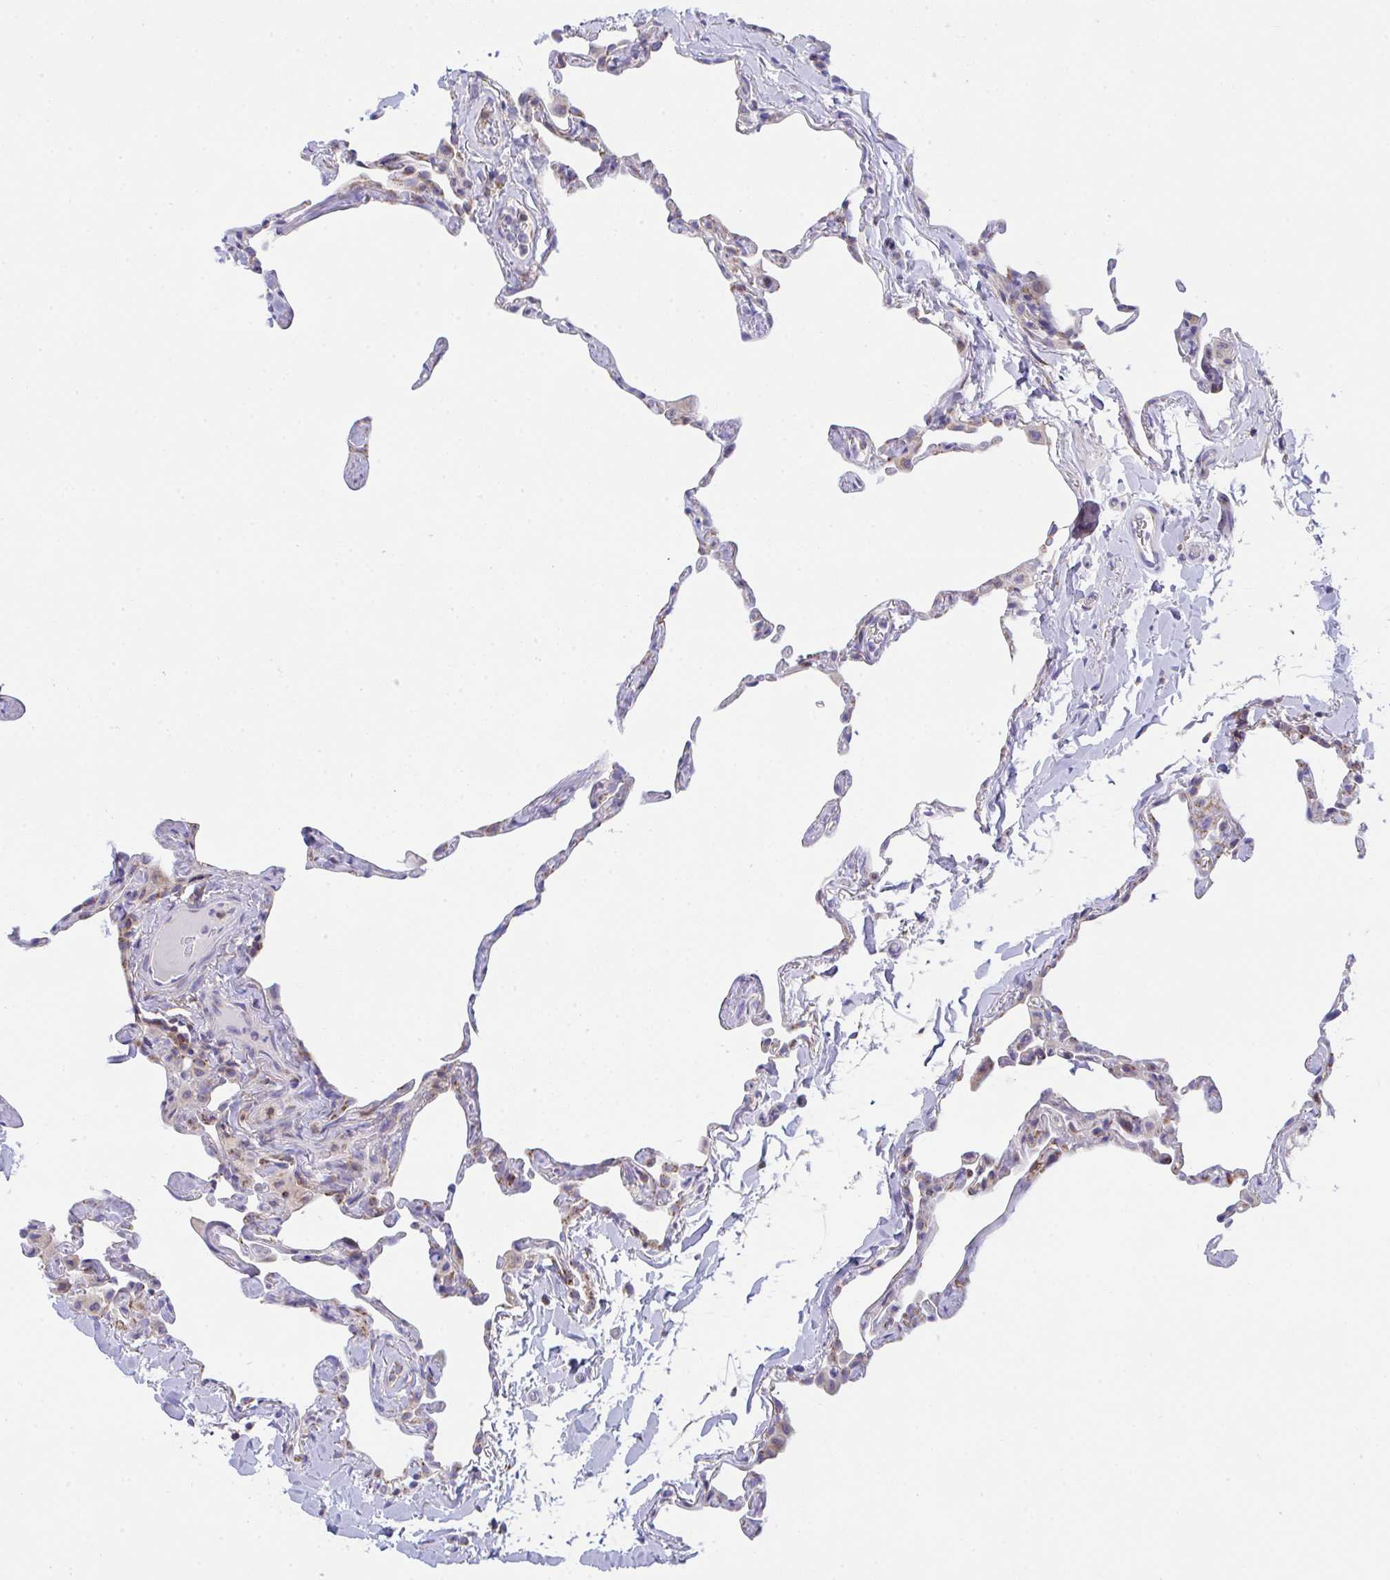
{"staining": {"intensity": "negative", "quantity": "none", "location": "none"}, "tissue": "lung", "cell_type": "Alveolar cells", "image_type": "normal", "snomed": [{"axis": "morphology", "description": "Normal tissue, NOS"}, {"axis": "topography", "description": "Lung"}], "caption": "A histopathology image of human lung is negative for staining in alveolar cells. (DAB (3,3'-diaminobenzidine) immunohistochemistry (IHC) with hematoxylin counter stain).", "gene": "MIA3", "patient": {"sex": "male", "age": 65}}